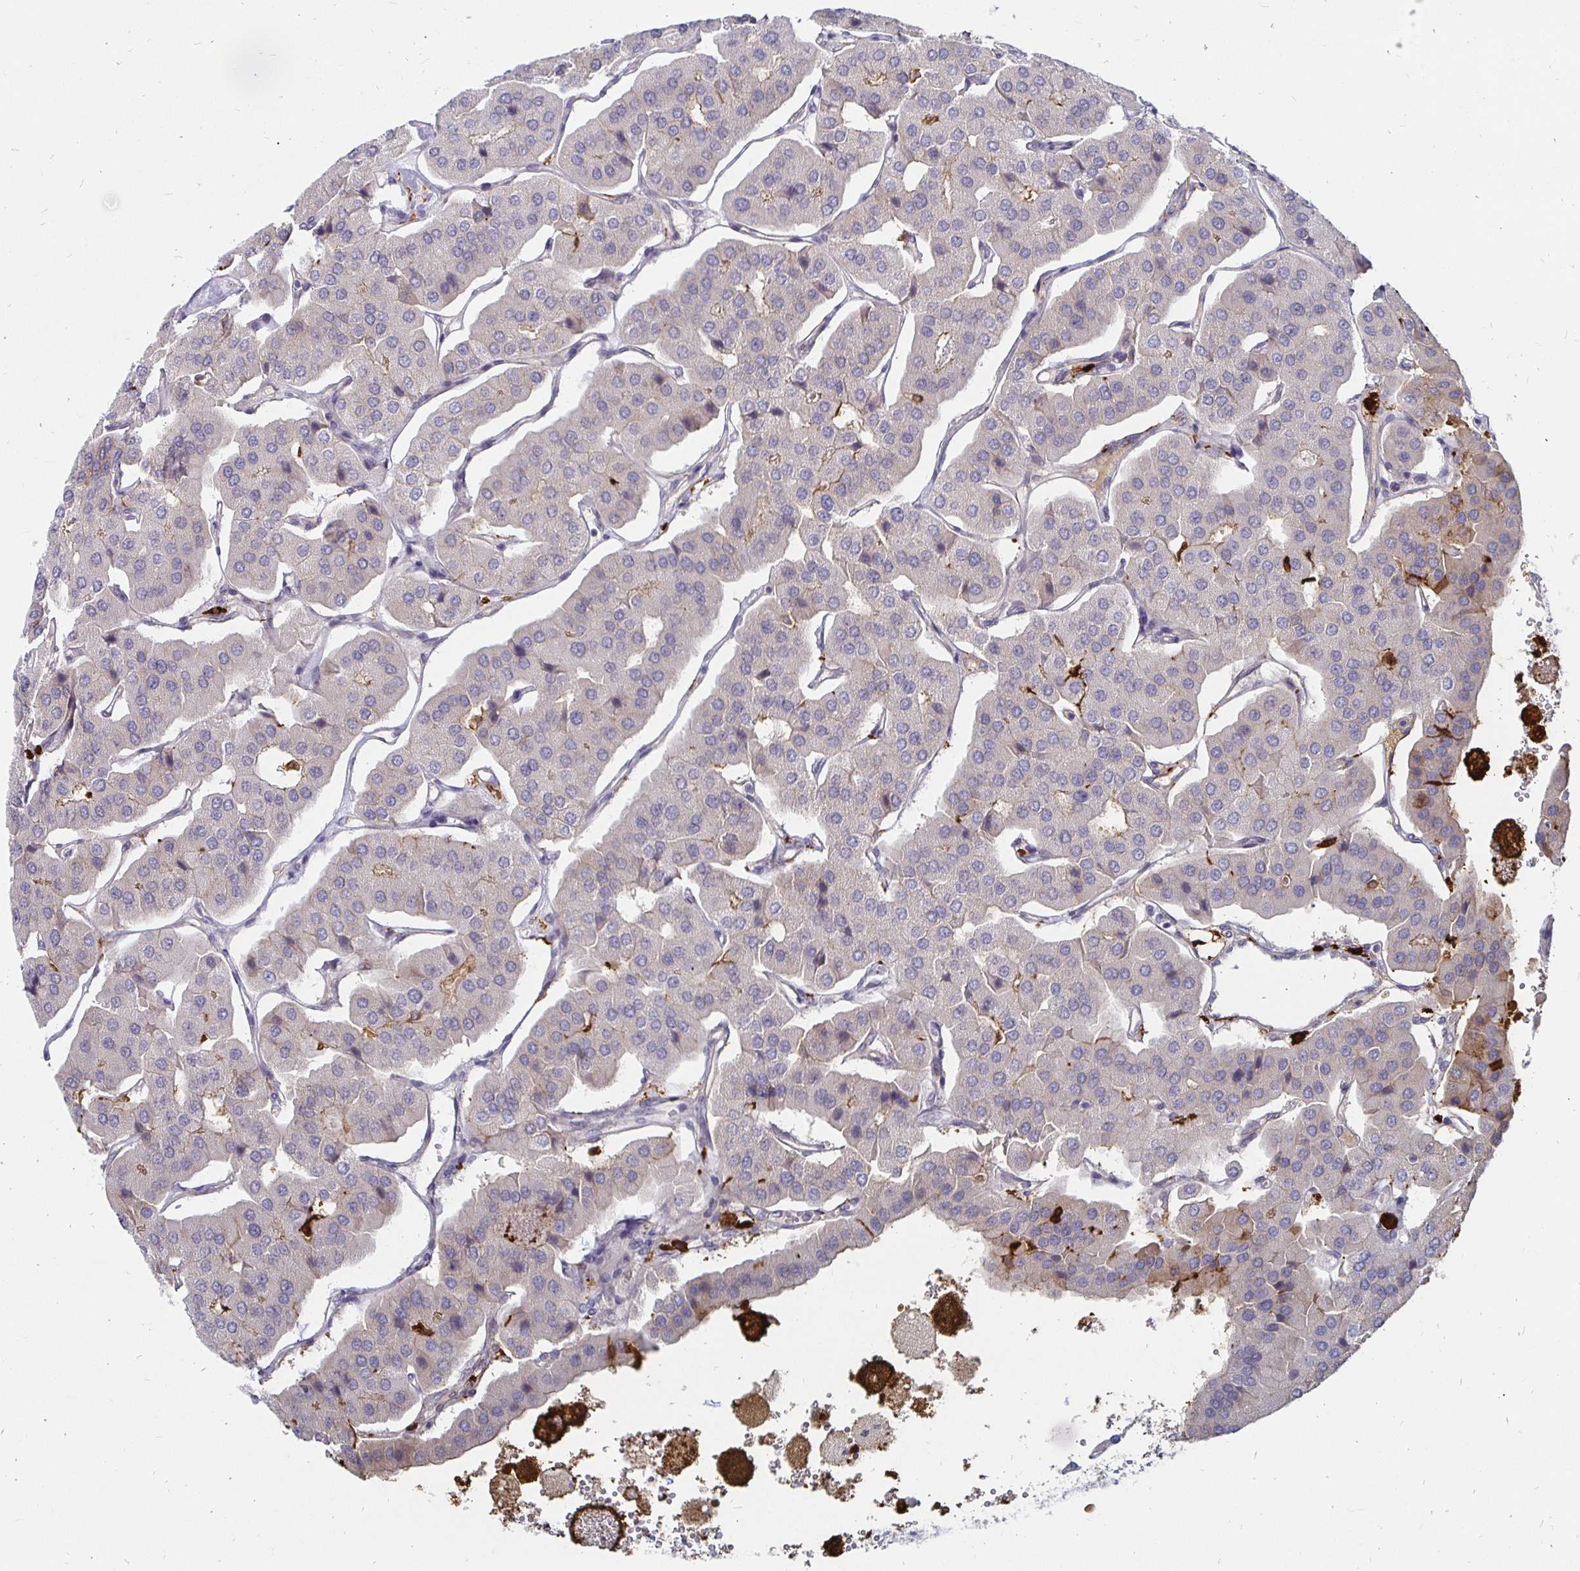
{"staining": {"intensity": "moderate", "quantity": "<25%", "location": "cytoplasmic/membranous"}, "tissue": "parathyroid gland", "cell_type": "Glandular cells", "image_type": "normal", "snomed": [{"axis": "morphology", "description": "Normal tissue, NOS"}, {"axis": "morphology", "description": "Adenoma, NOS"}, {"axis": "topography", "description": "Parathyroid gland"}], "caption": "An image of parathyroid gland stained for a protein shows moderate cytoplasmic/membranous brown staining in glandular cells. (IHC, brightfield microscopy, high magnification).", "gene": "CCDC85A", "patient": {"sex": "female", "age": 86}}